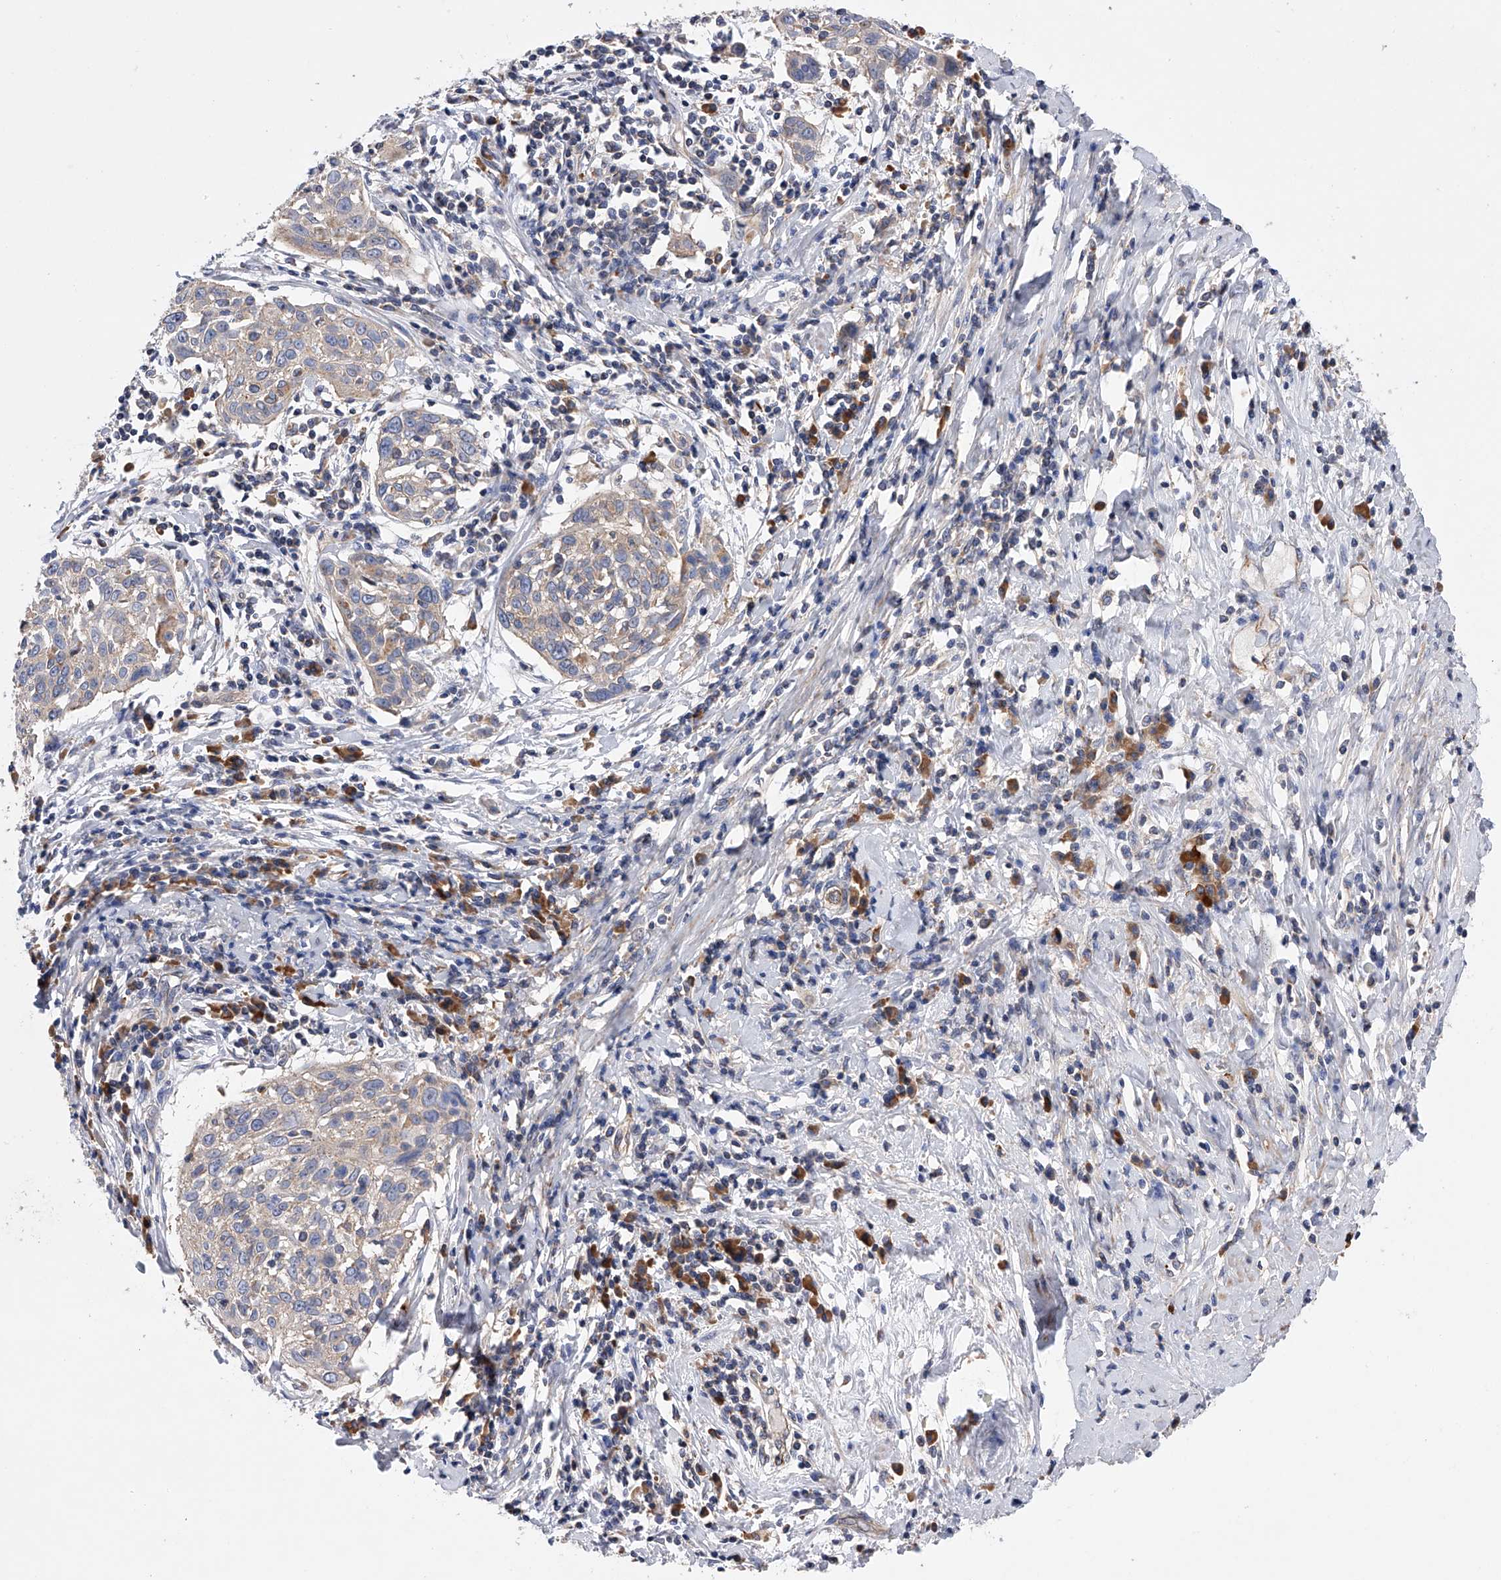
{"staining": {"intensity": "negative", "quantity": "none", "location": "none"}, "tissue": "cervical cancer", "cell_type": "Tumor cells", "image_type": "cancer", "snomed": [{"axis": "morphology", "description": "Squamous cell carcinoma, NOS"}, {"axis": "topography", "description": "Cervix"}], "caption": "Immunohistochemical staining of human cervical cancer exhibits no significant expression in tumor cells.", "gene": "MLYCD", "patient": {"sex": "female", "age": 51}}